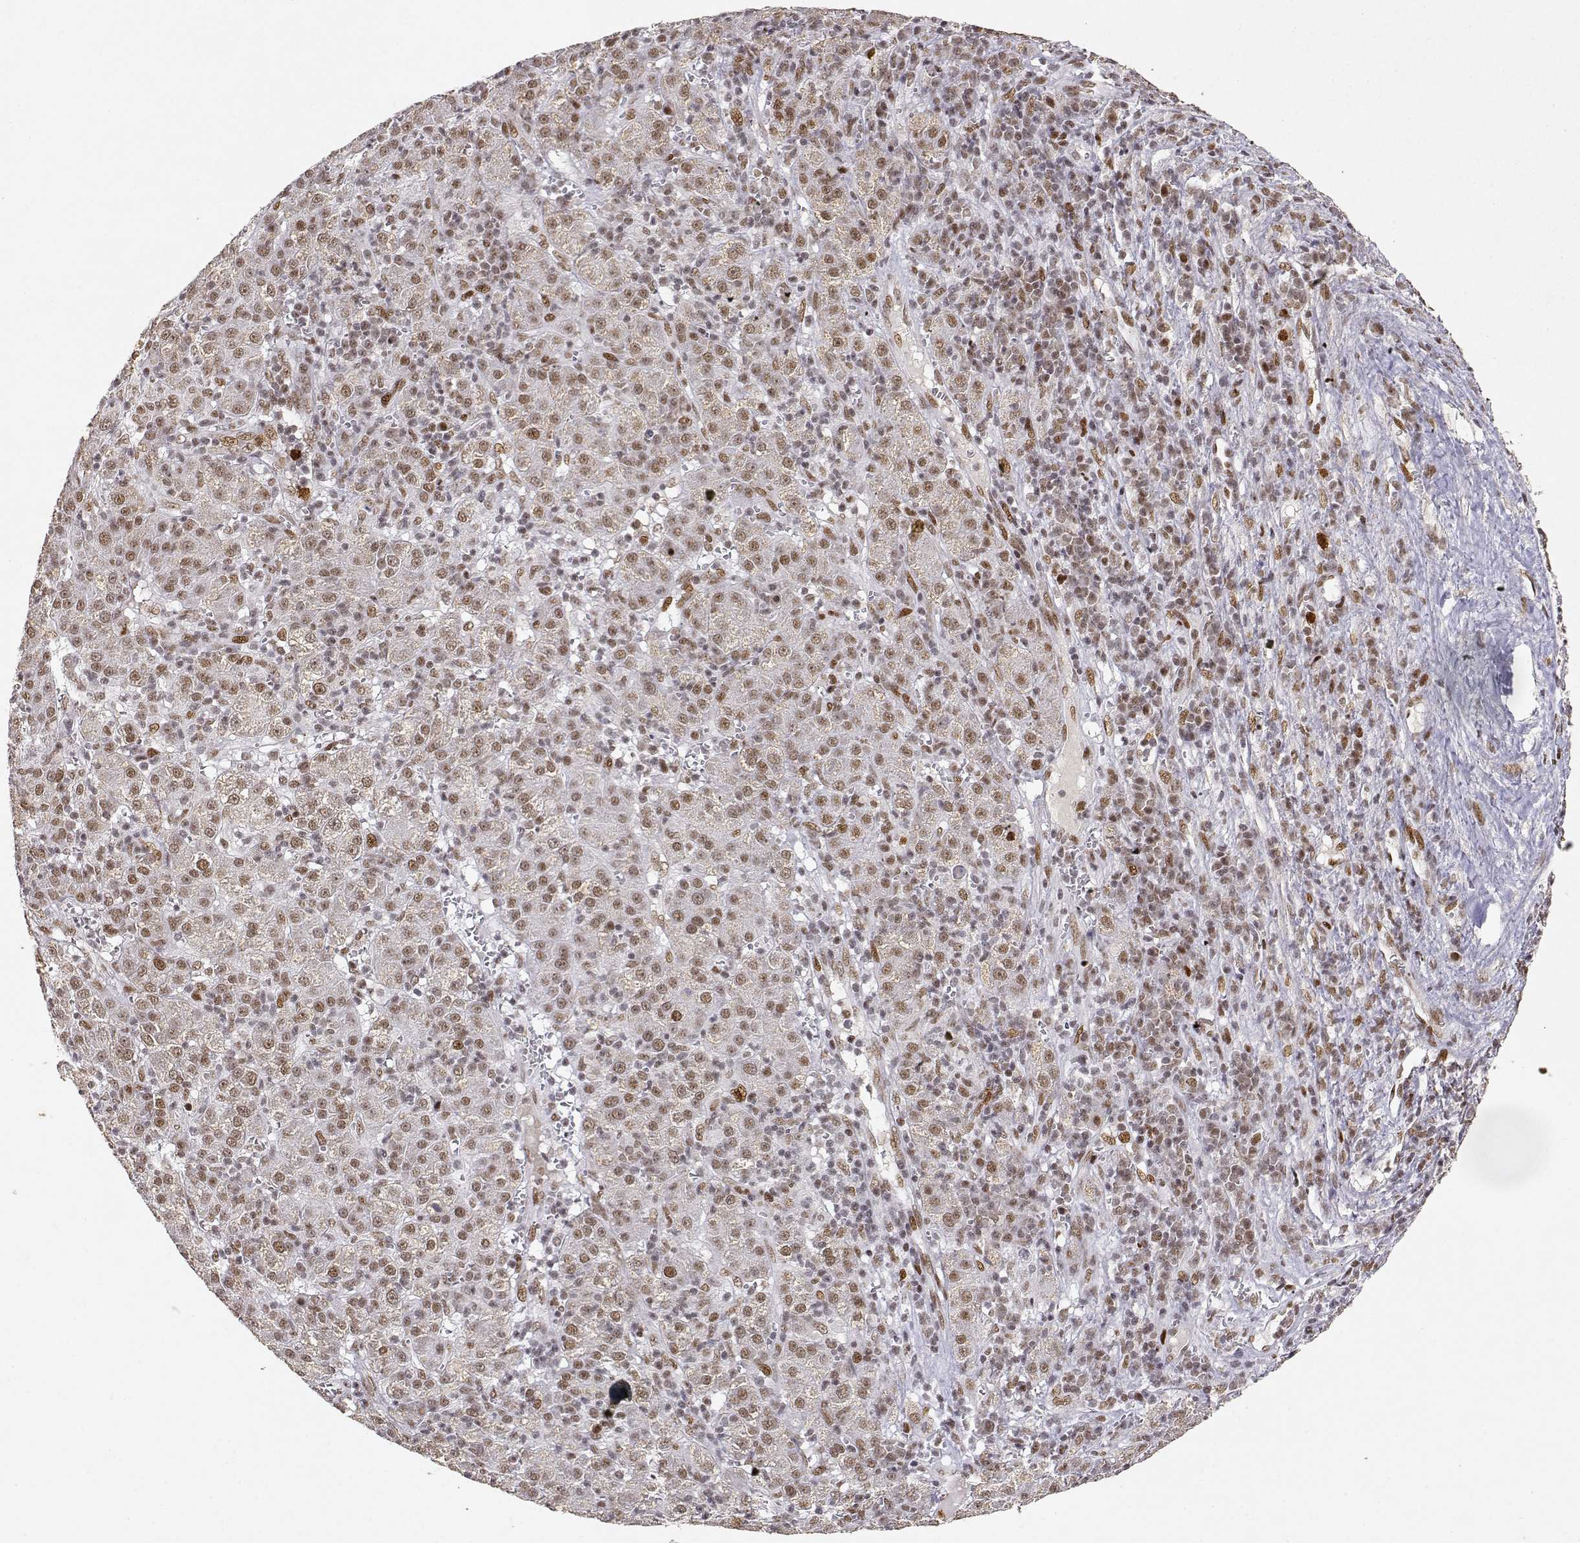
{"staining": {"intensity": "moderate", "quantity": ">75%", "location": "nuclear"}, "tissue": "liver cancer", "cell_type": "Tumor cells", "image_type": "cancer", "snomed": [{"axis": "morphology", "description": "Carcinoma, Hepatocellular, NOS"}, {"axis": "topography", "description": "Liver"}], "caption": "Liver cancer (hepatocellular carcinoma) stained with immunohistochemistry (IHC) displays moderate nuclear expression in about >75% of tumor cells.", "gene": "RSF1", "patient": {"sex": "female", "age": 60}}